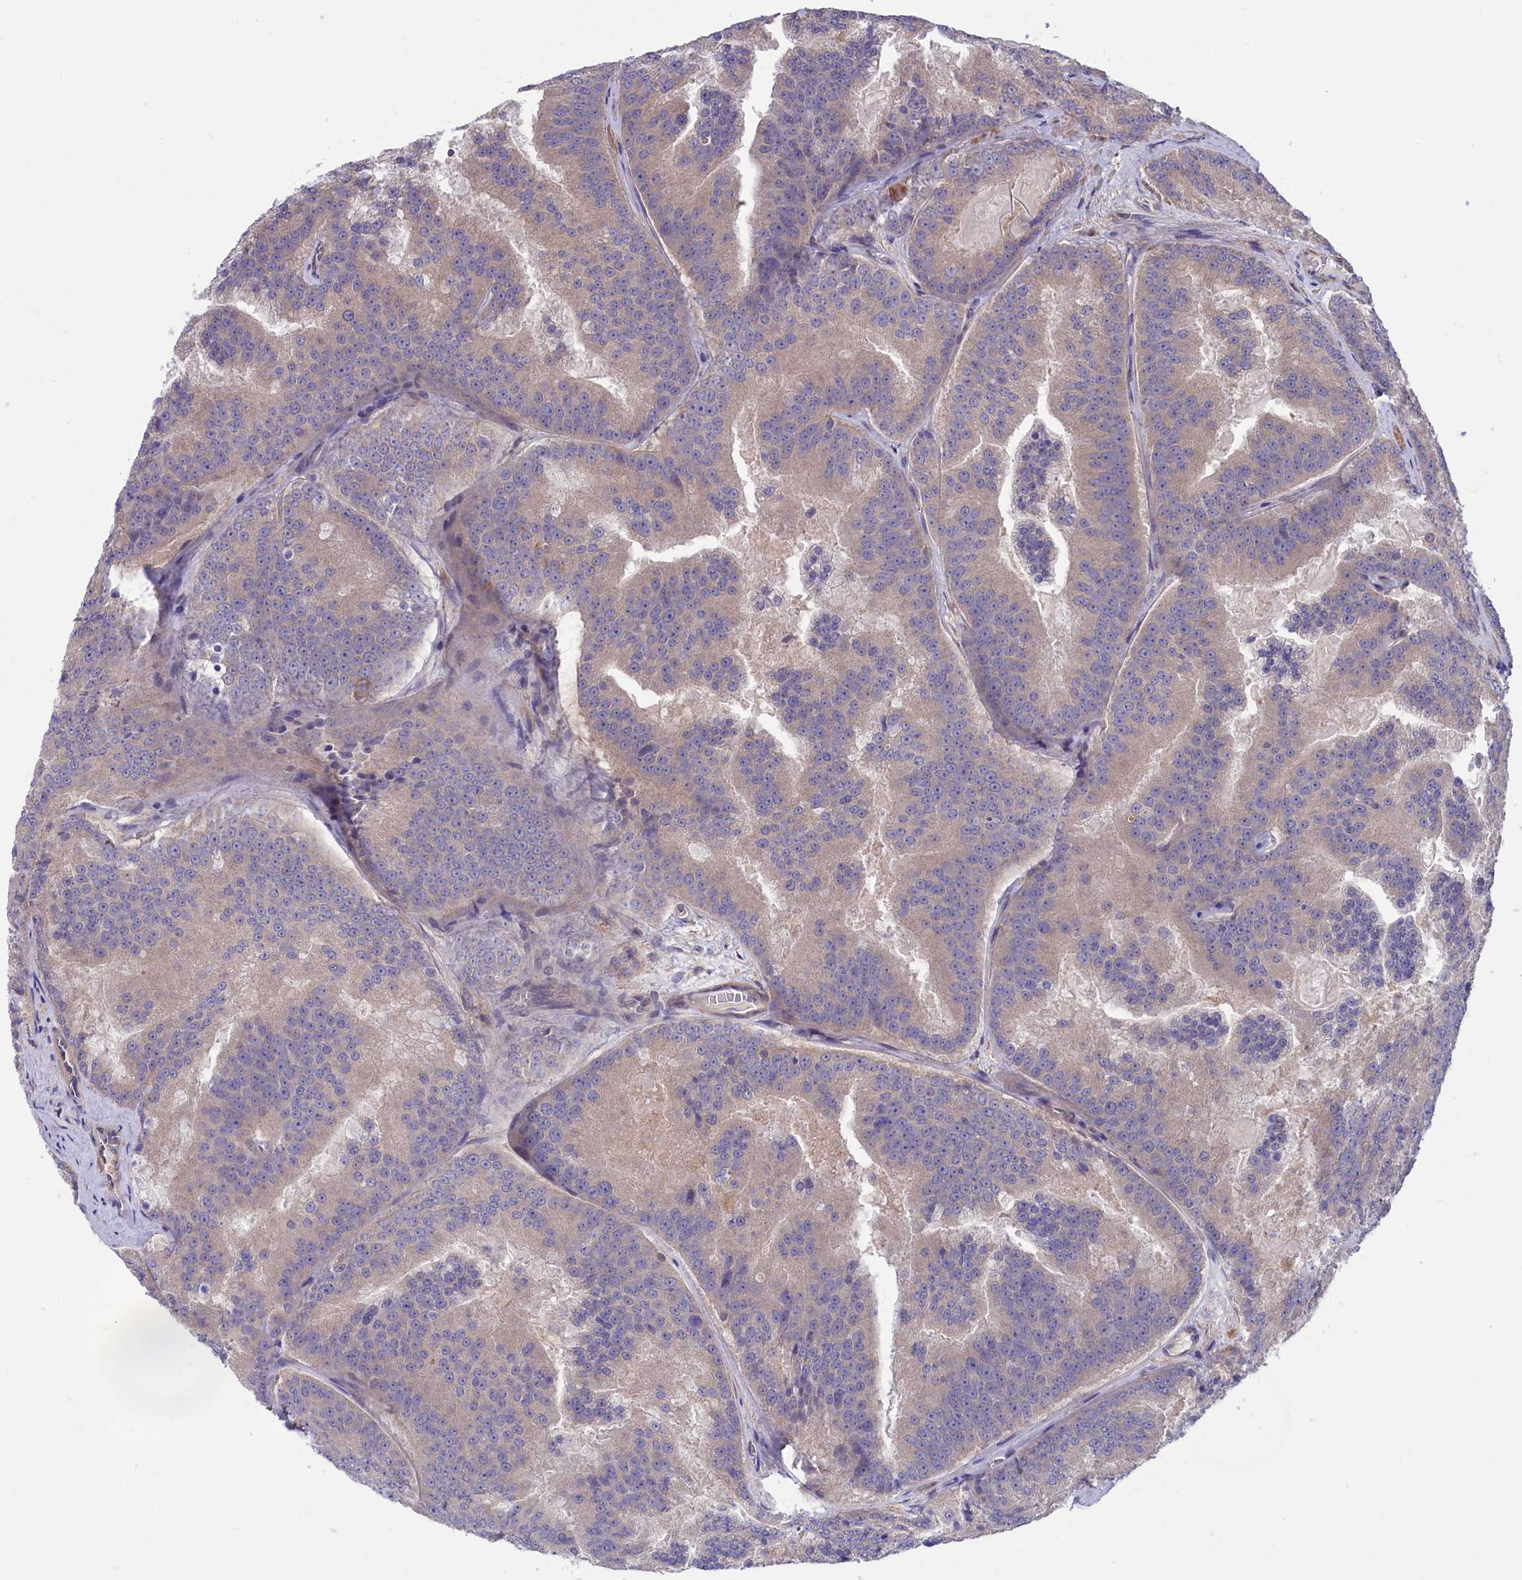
{"staining": {"intensity": "weak", "quantity": "<25%", "location": "cytoplasmic/membranous"}, "tissue": "prostate cancer", "cell_type": "Tumor cells", "image_type": "cancer", "snomed": [{"axis": "morphology", "description": "Adenocarcinoma, High grade"}, {"axis": "topography", "description": "Prostate"}], "caption": "The histopathology image reveals no staining of tumor cells in prostate adenocarcinoma (high-grade).", "gene": "AMDHD2", "patient": {"sex": "male", "age": 61}}